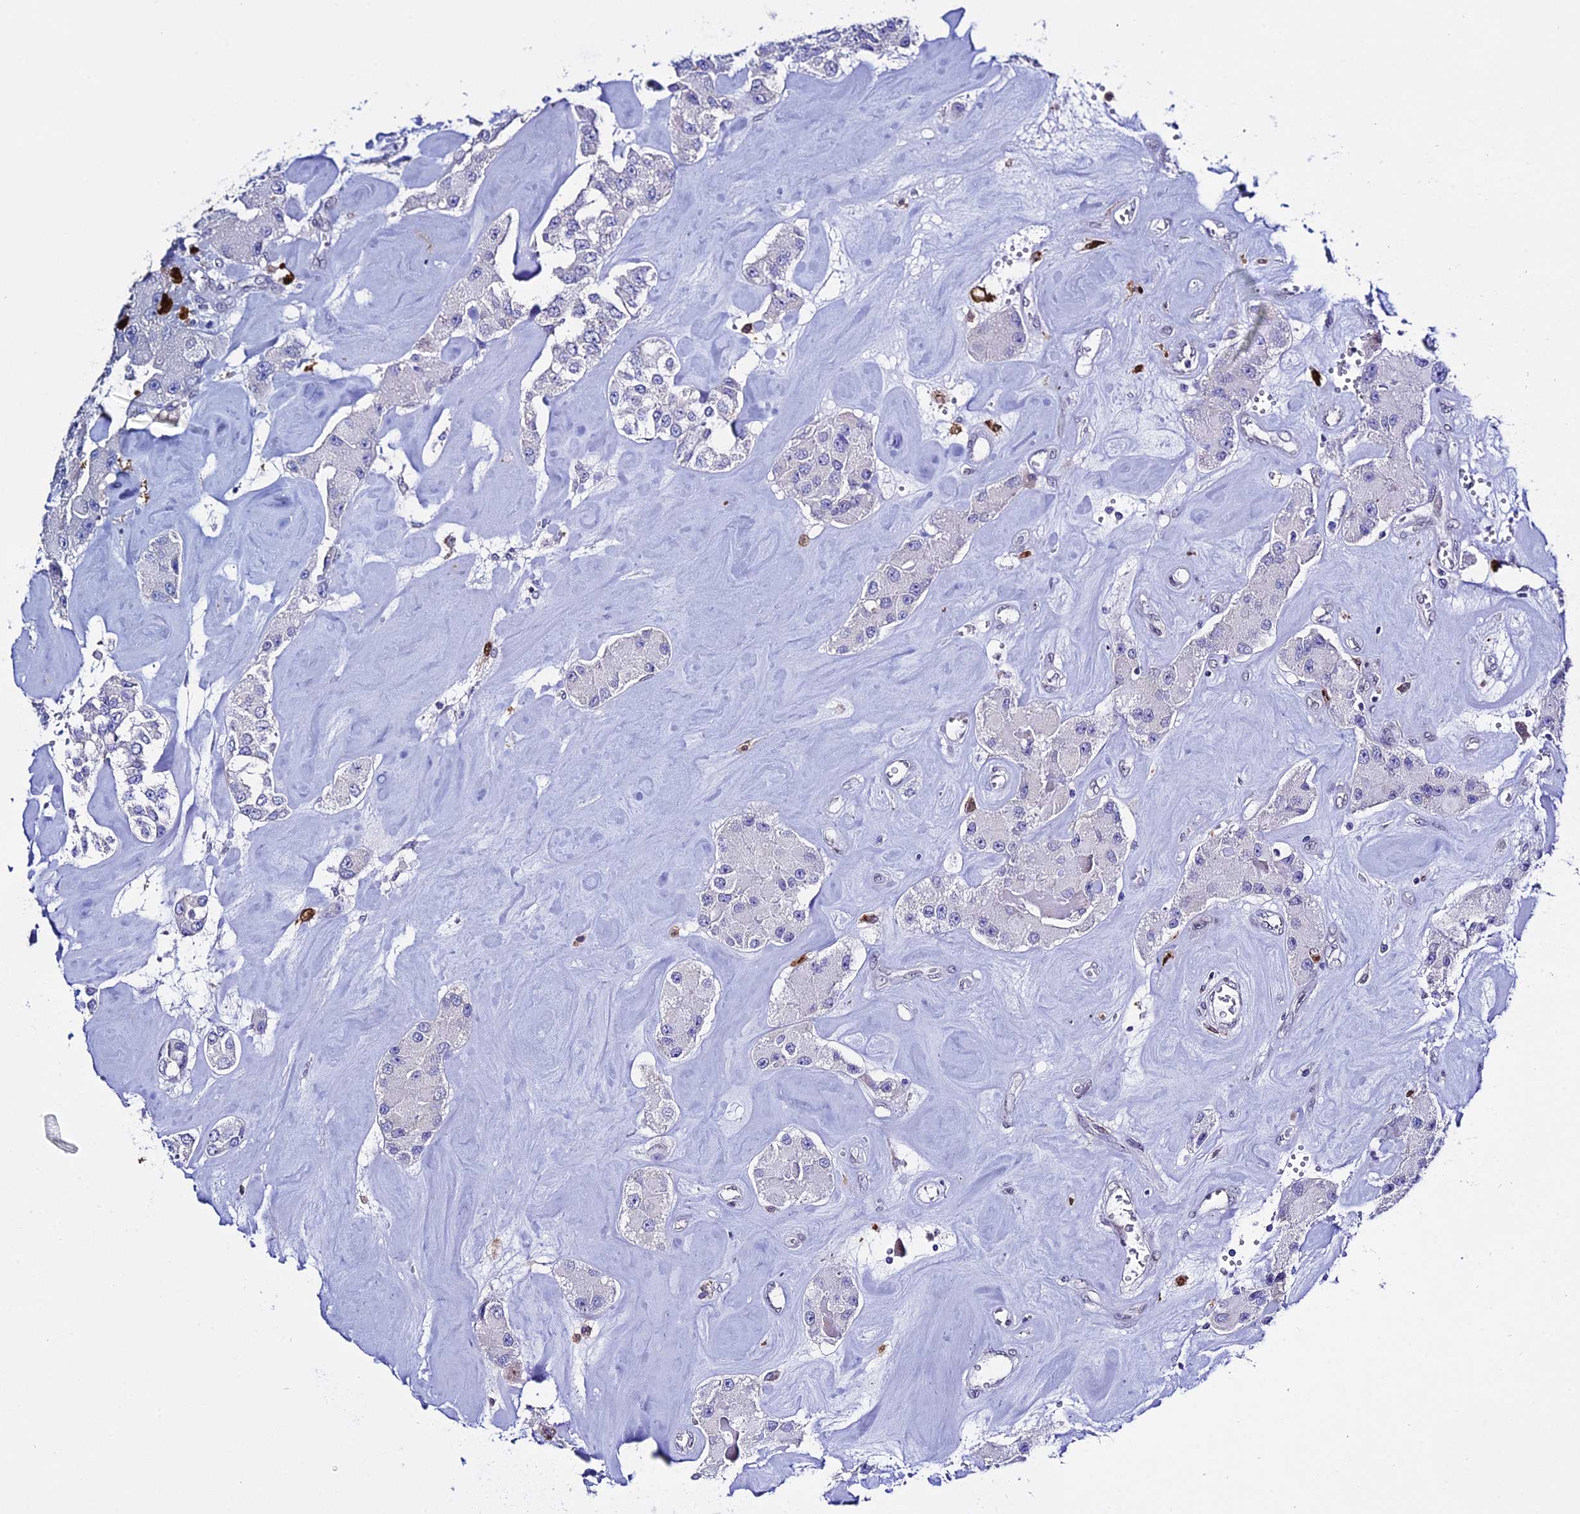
{"staining": {"intensity": "negative", "quantity": "none", "location": "none"}, "tissue": "carcinoid", "cell_type": "Tumor cells", "image_type": "cancer", "snomed": [{"axis": "morphology", "description": "Carcinoid, malignant, NOS"}, {"axis": "topography", "description": "Pancreas"}], "caption": "IHC image of neoplastic tissue: human carcinoid stained with DAB reveals no significant protein staining in tumor cells. (Stains: DAB IHC with hematoxylin counter stain, Microscopy: brightfield microscopy at high magnification).", "gene": "MCM10", "patient": {"sex": "male", "age": 41}}